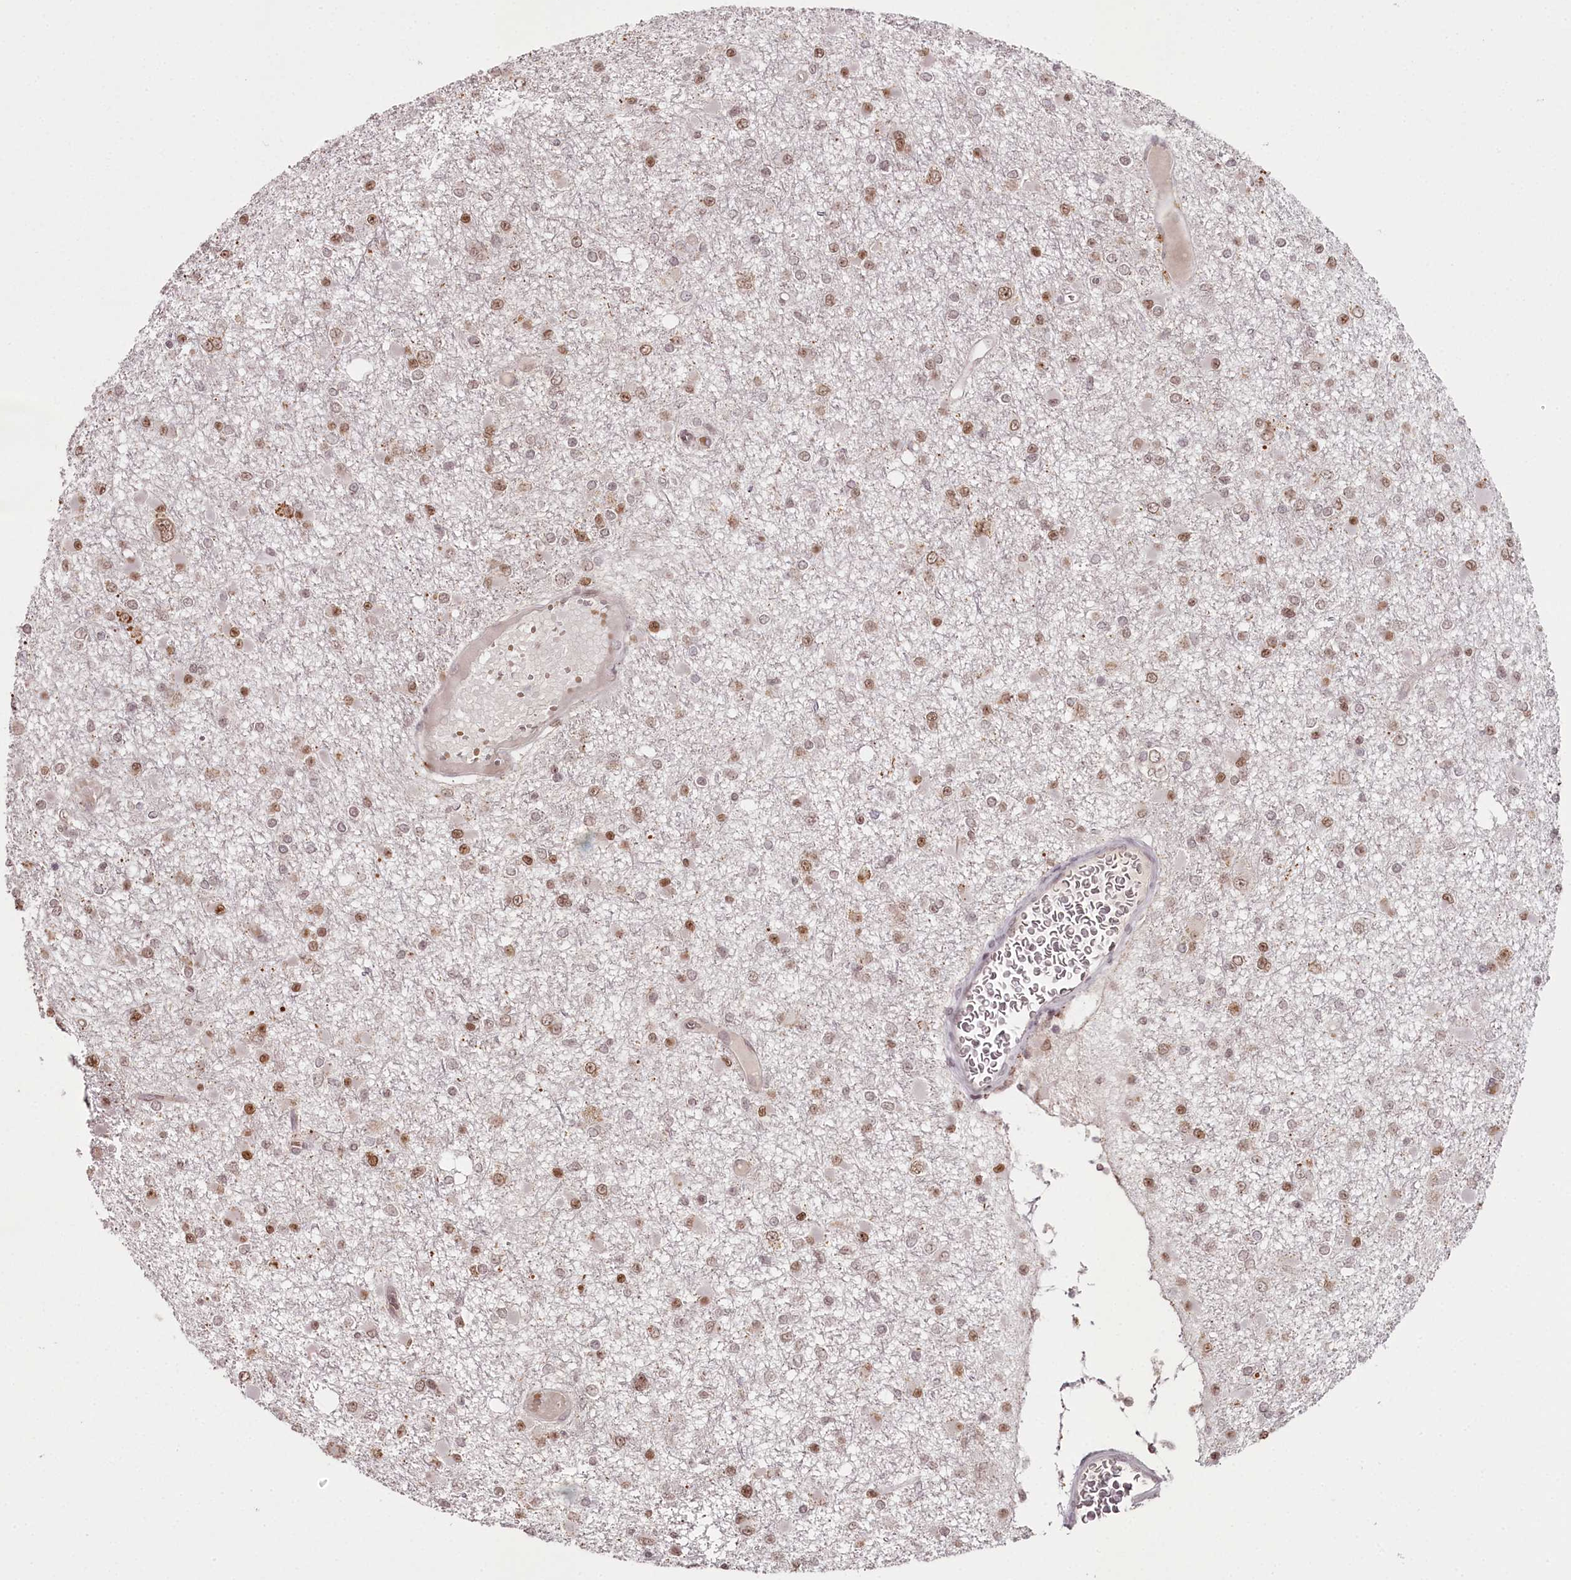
{"staining": {"intensity": "moderate", "quantity": "25%-75%", "location": "nuclear"}, "tissue": "glioma", "cell_type": "Tumor cells", "image_type": "cancer", "snomed": [{"axis": "morphology", "description": "Glioma, malignant, Low grade"}, {"axis": "topography", "description": "Brain"}], "caption": "This histopathology image reveals immunohistochemistry staining of malignant glioma (low-grade), with medium moderate nuclear staining in about 25%-75% of tumor cells.", "gene": "THYN1", "patient": {"sex": "female", "age": 22}}